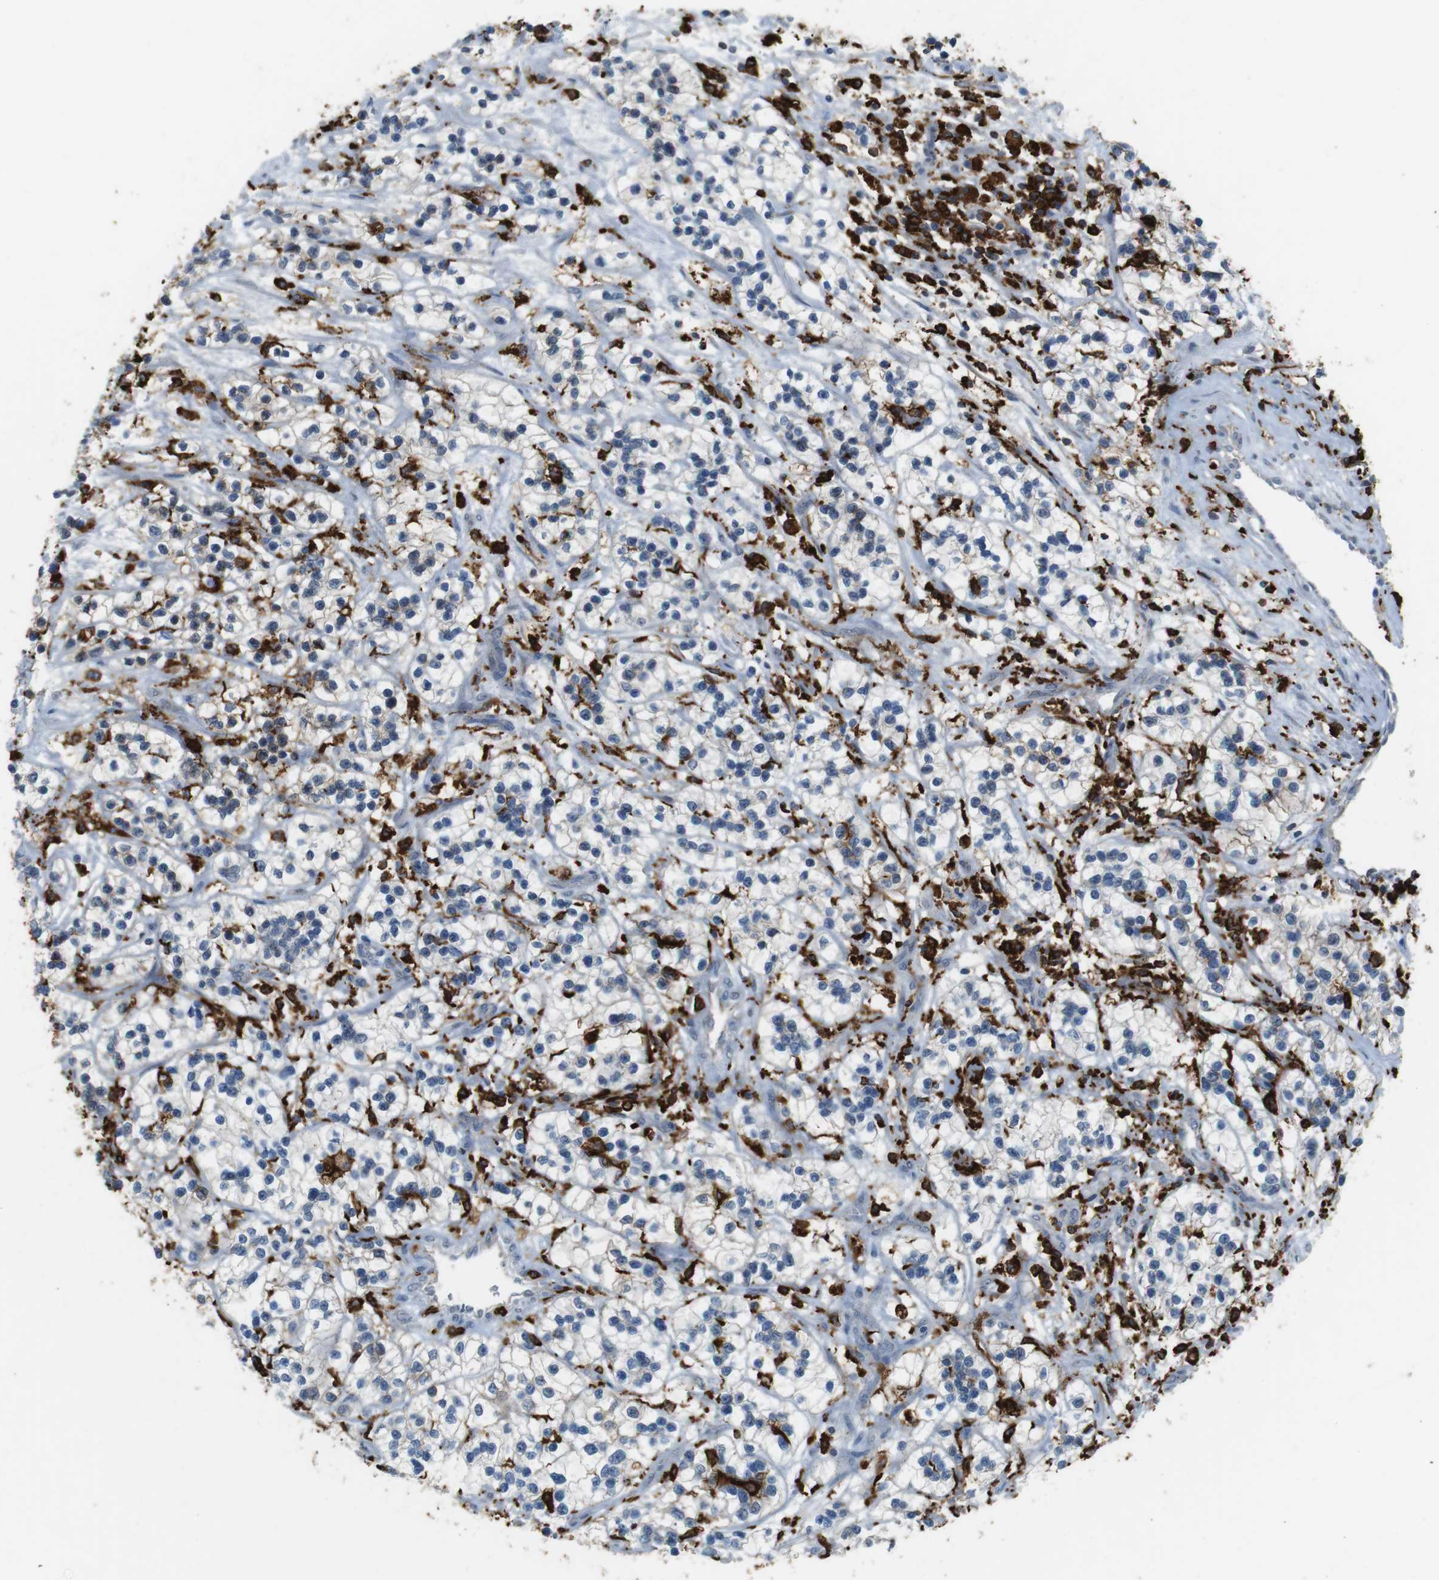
{"staining": {"intensity": "negative", "quantity": "none", "location": "none"}, "tissue": "renal cancer", "cell_type": "Tumor cells", "image_type": "cancer", "snomed": [{"axis": "morphology", "description": "Adenocarcinoma, NOS"}, {"axis": "topography", "description": "Kidney"}], "caption": "The photomicrograph exhibits no staining of tumor cells in renal cancer.", "gene": "HLA-DRA", "patient": {"sex": "female", "age": 57}}